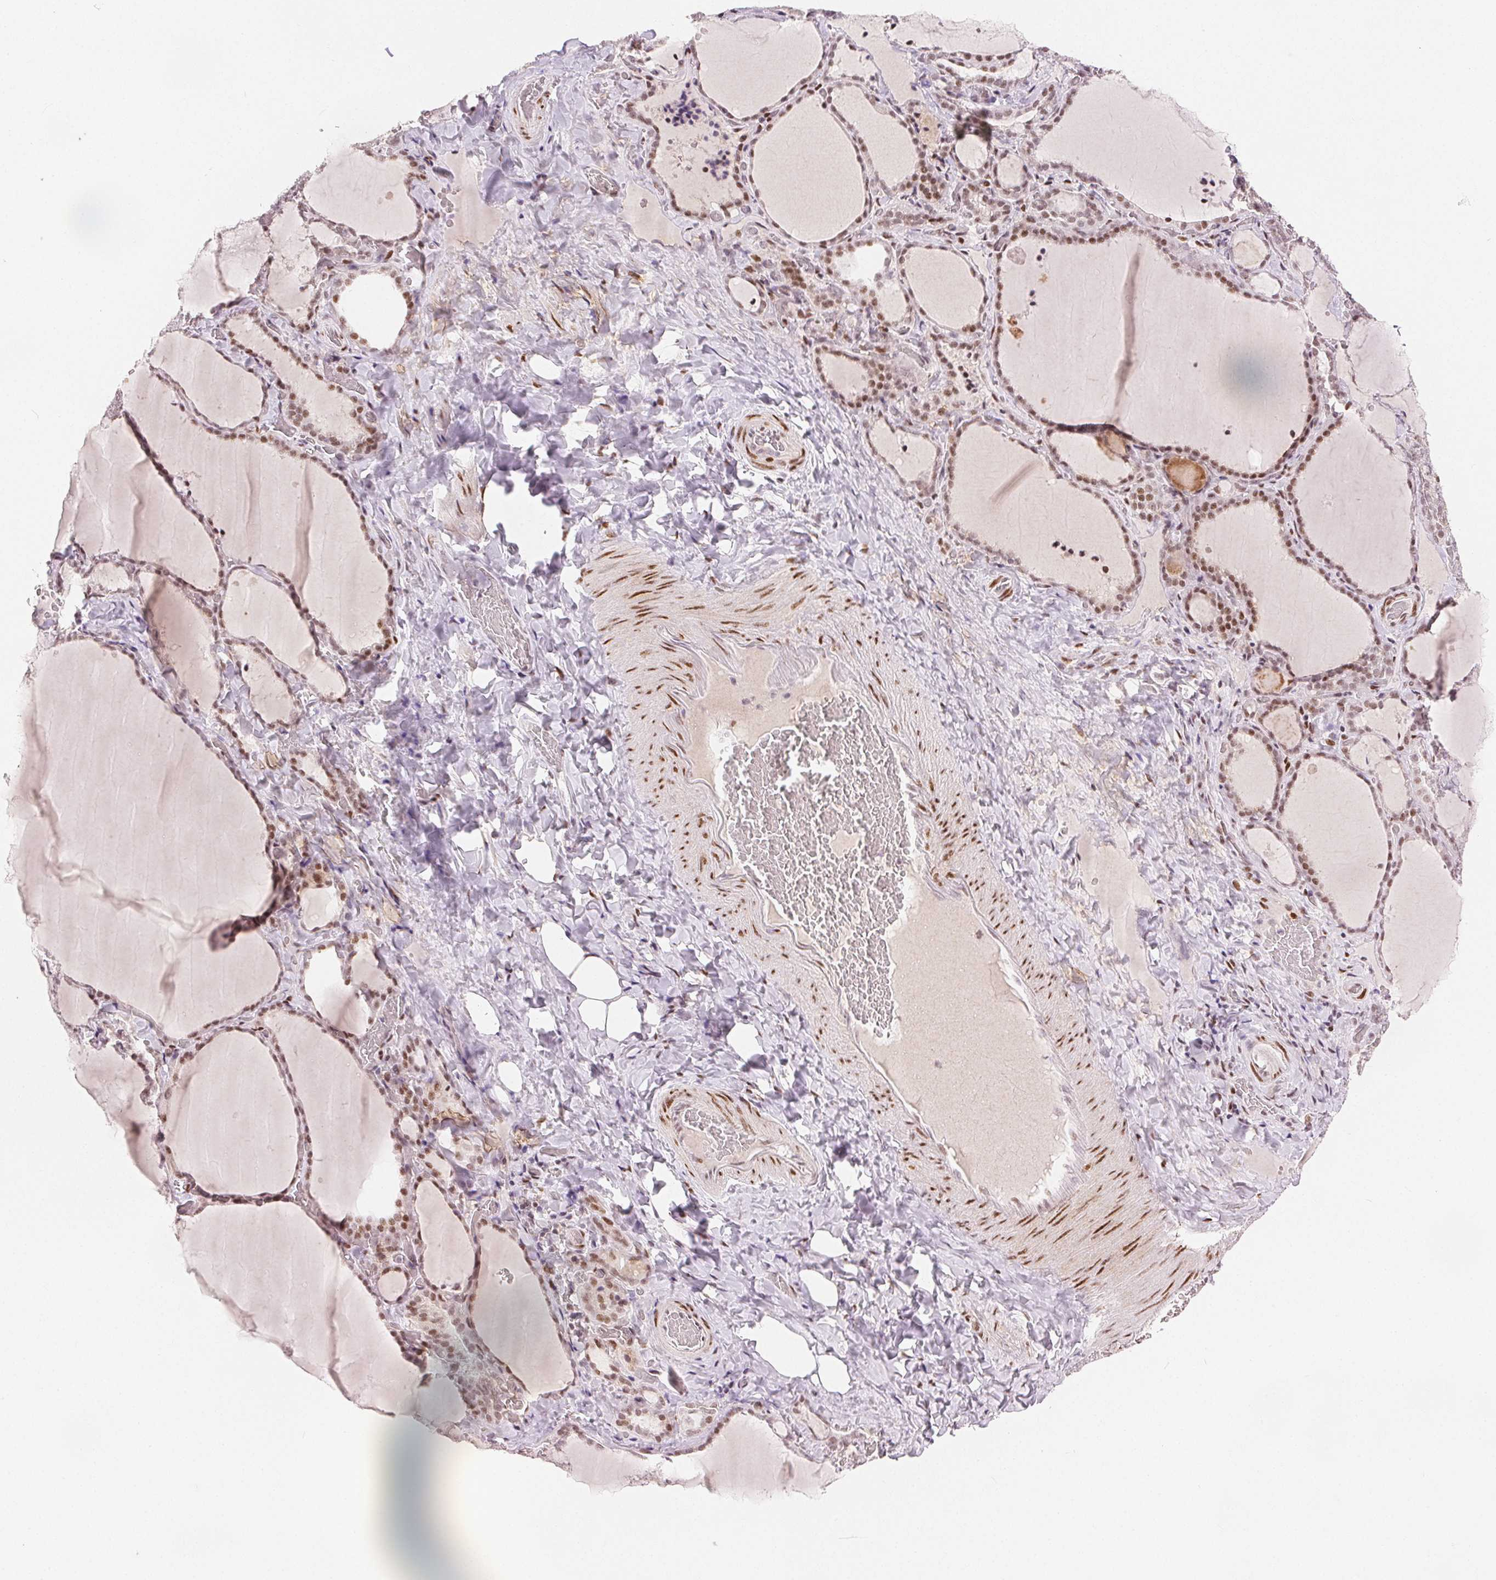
{"staining": {"intensity": "moderate", "quantity": ">75%", "location": "nuclear"}, "tissue": "thyroid gland", "cell_type": "Glandular cells", "image_type": "normal", "snomed": [{"axis": "morphology", "description": "Normal tissue, NOS"}, {"axis": "topography", "description": "Thyroid gland"}], "caption": "Human thyroid gland stained with a brown dye shows moderate nuclear positive positivity in approximately >75% of glandular cells.", "gene": "ZNF703", "patient": {"sex": "female", "age": 22}}